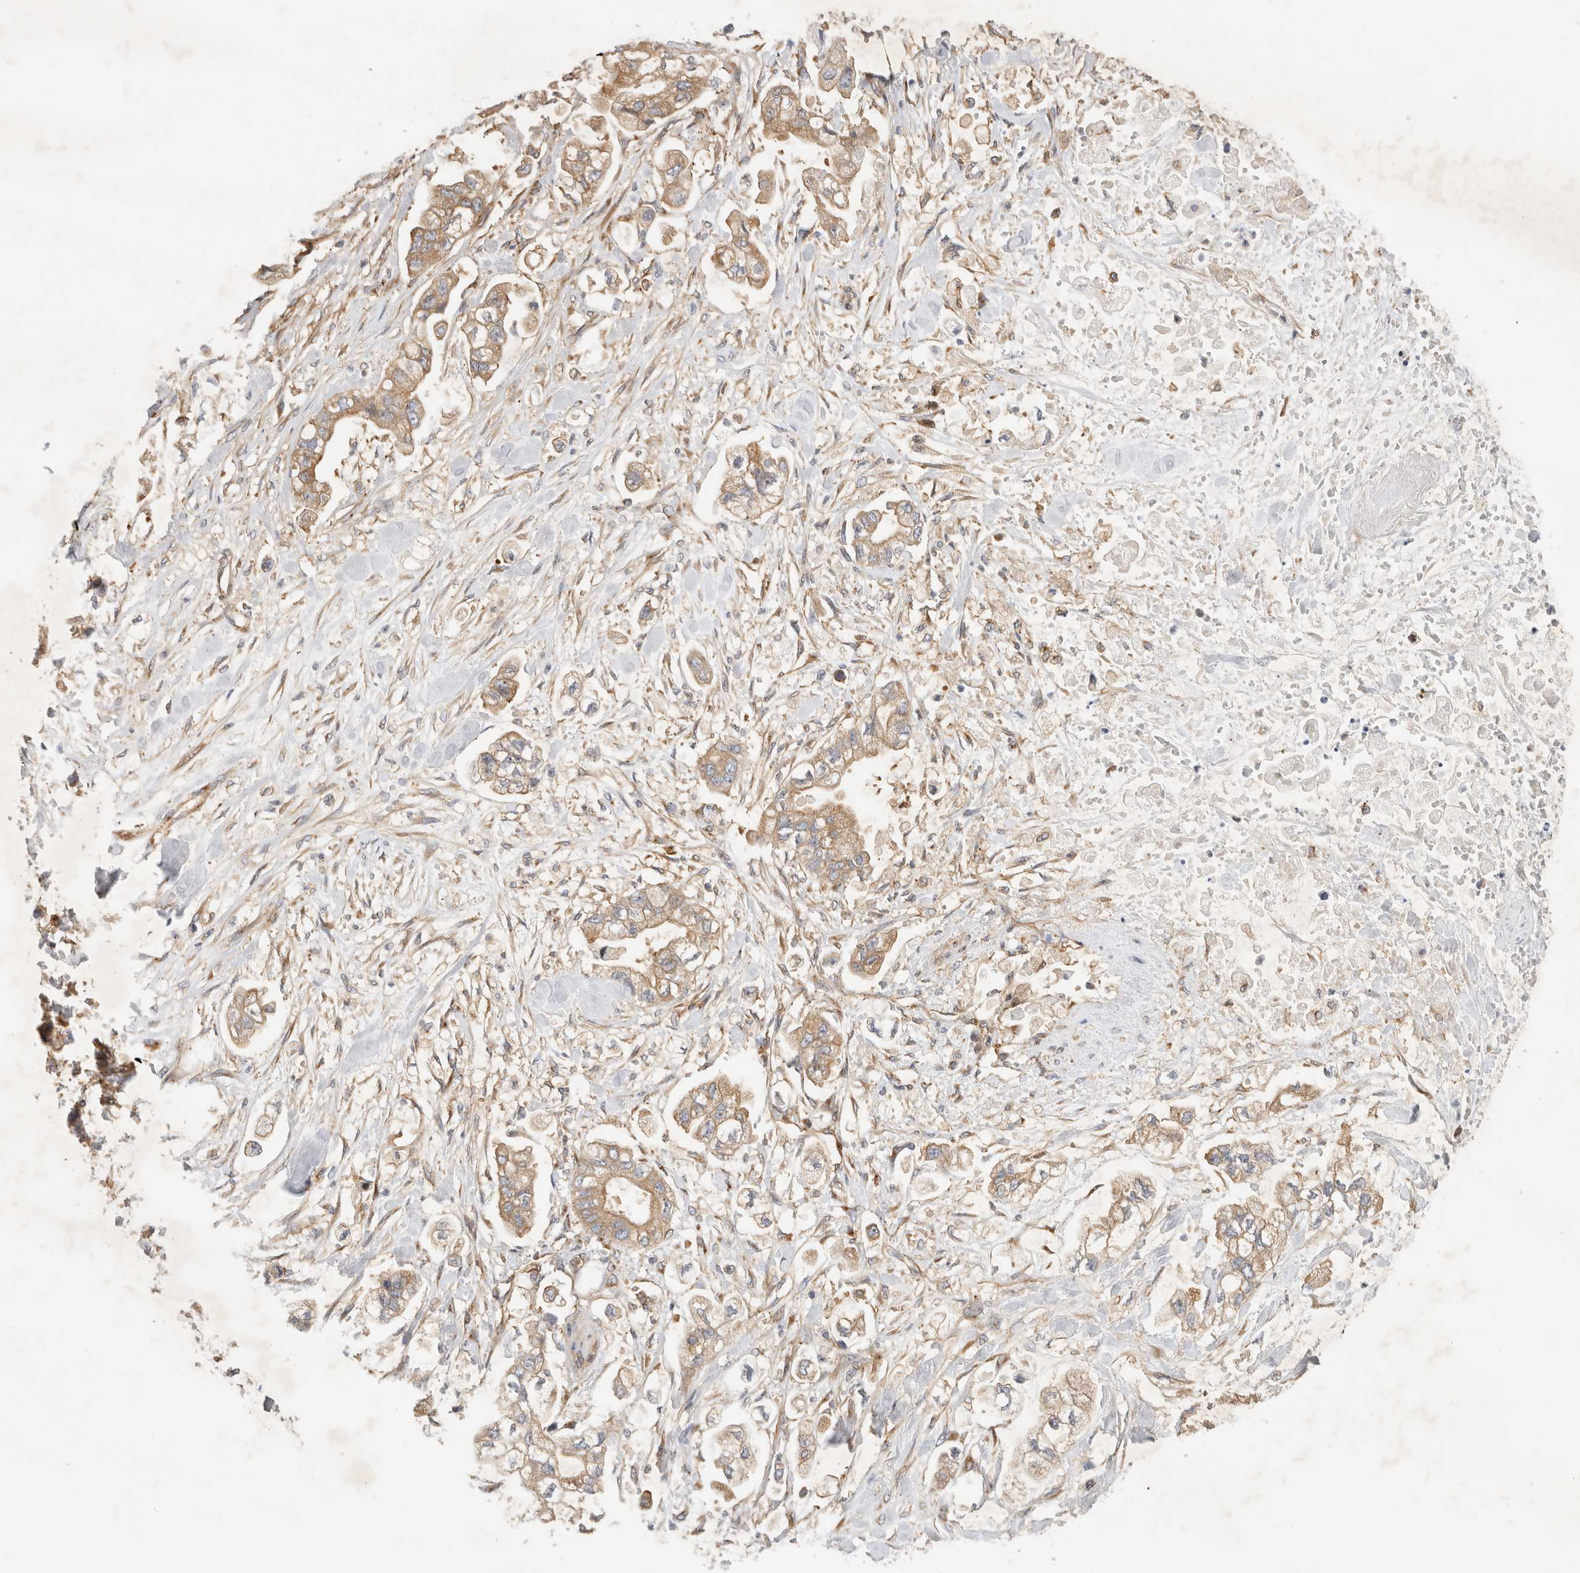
{"staining": {"intensity": "moderate", "quantity": ">75%", "location": "cytoplasmic/membranous"}, "tissue": "stomach cancer", "cell_type": "Tumor cells", "image_type": "cancer", "snomed": [{"axis": "morphology", "description": "Normal tissue, NOS"}, {"axis": "morphology", "description": "Adenocarcinoma, NOS"}, {"axis": "topography", "description": "Stomach"}], "caption": "Immunohistochemical staining of stomach adenocarcinoma exhibits medium levels of moderate cytoplasmic/membranous positivity in approximately >75% of tumor cells. (DAB (3,3'-diaminobenzidine) = brown stain, brightfield microscopy at high magnification).", "gene": "GPR150", "patient": {"sex": "male", "age": 62}}